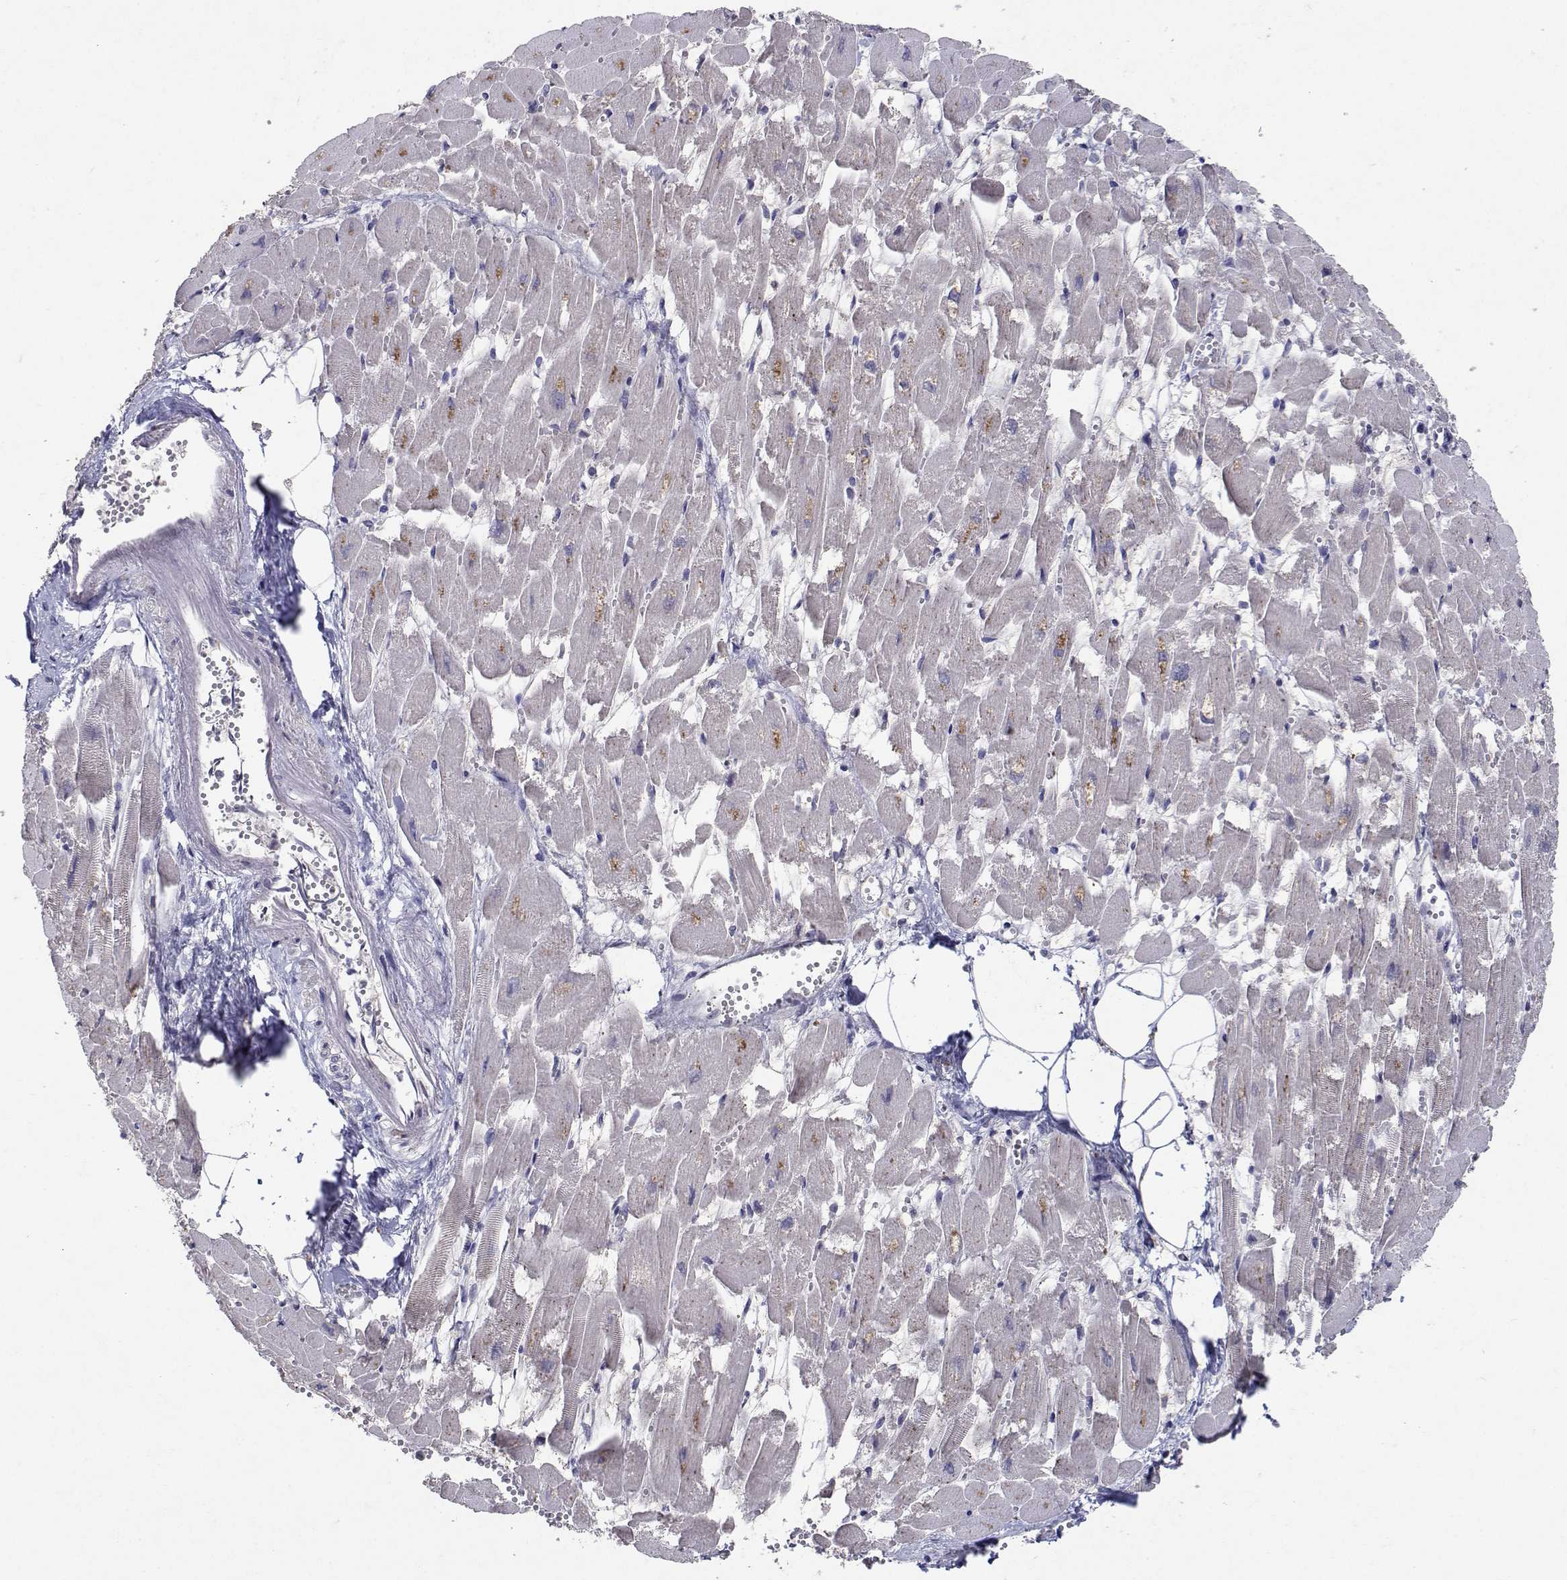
{"staining": {"intensity": "moderate", "quantity": "<25%", "location": "cytoplasmic/membranous"}, "tissue": "heart muscle", "cell_type": "Cardiomyocytes", "image_type": "normal", "snomed": [{"axis": "morphology", "description": "Normal tissue, NOS"}, {"axis": "topography", "description": "Heart"}], "caption": "Protein expression analysis of benign human heart muscle reveals moderate cytoplasmic/membranous expression in approximately <25% of cardiomyocytes. The protein of interest is stained brown, and the nuclei are stained in blue (DAB IHC with brightfield microscopy, high magnification).", "gene": "RBPJL", "patient": {"sex": "female", "age": 52}}